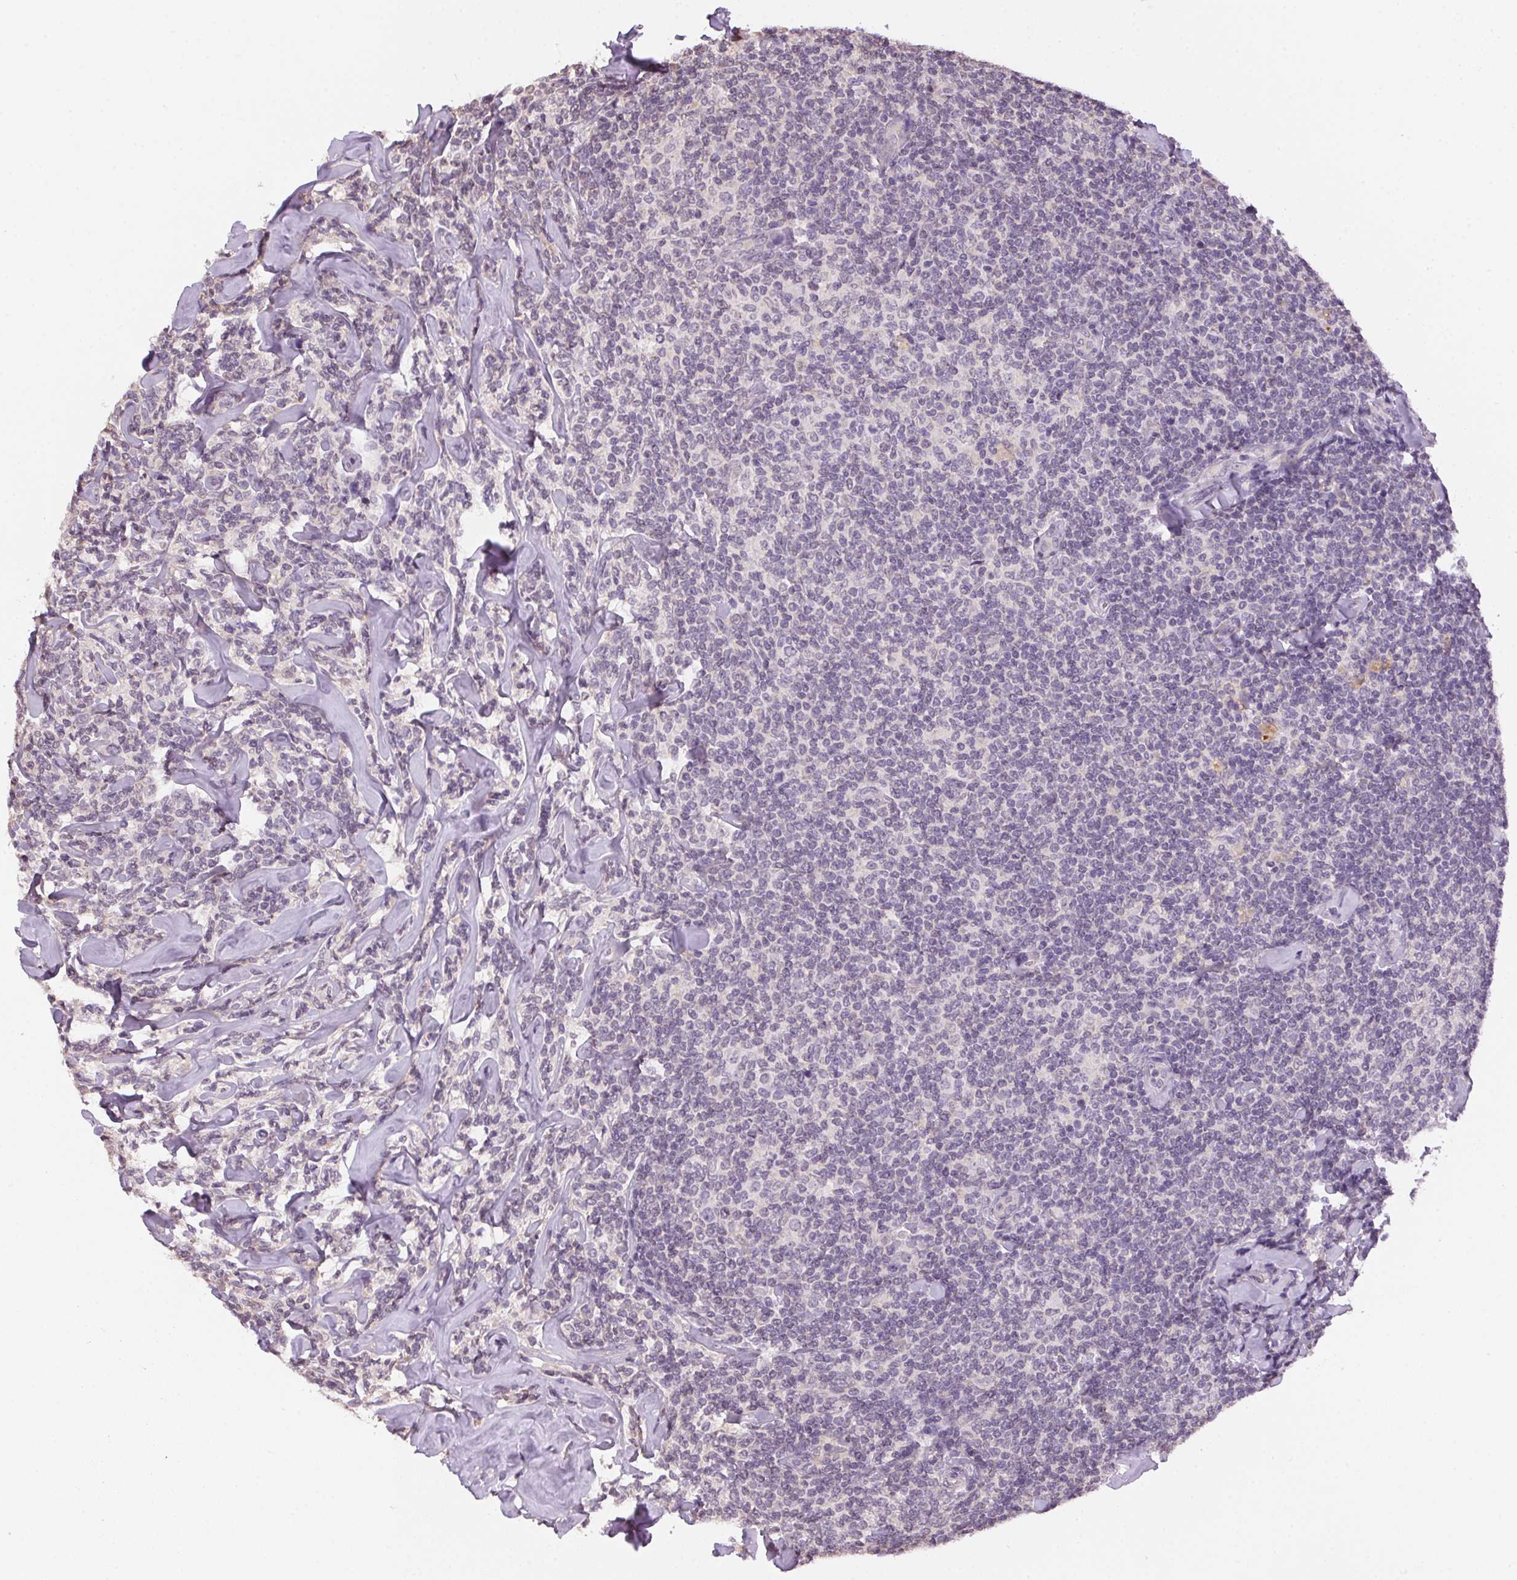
{"staining": {"intensity": "negative", "quantity": "none", "location": "none"}, "tissue": "lymphoma", "cell_type": "Tumor cells", "image_type": "cancer", "snomed": [{"axis": "morphology", "description": "Malignant lymphoma, non-Hodgkin's type, Low grade"}, {"axis": "topography", "description": "Lymph node"}], "caption": "This is a micrograph of immunohistochemistry (IHC) staining of lymphoma, which shows no staining in tumor cells. (IHC, brightfield microscopy, high magnification).", "gene": "ALDH8A1", "patient": {"sex": "female", "age": 56}}